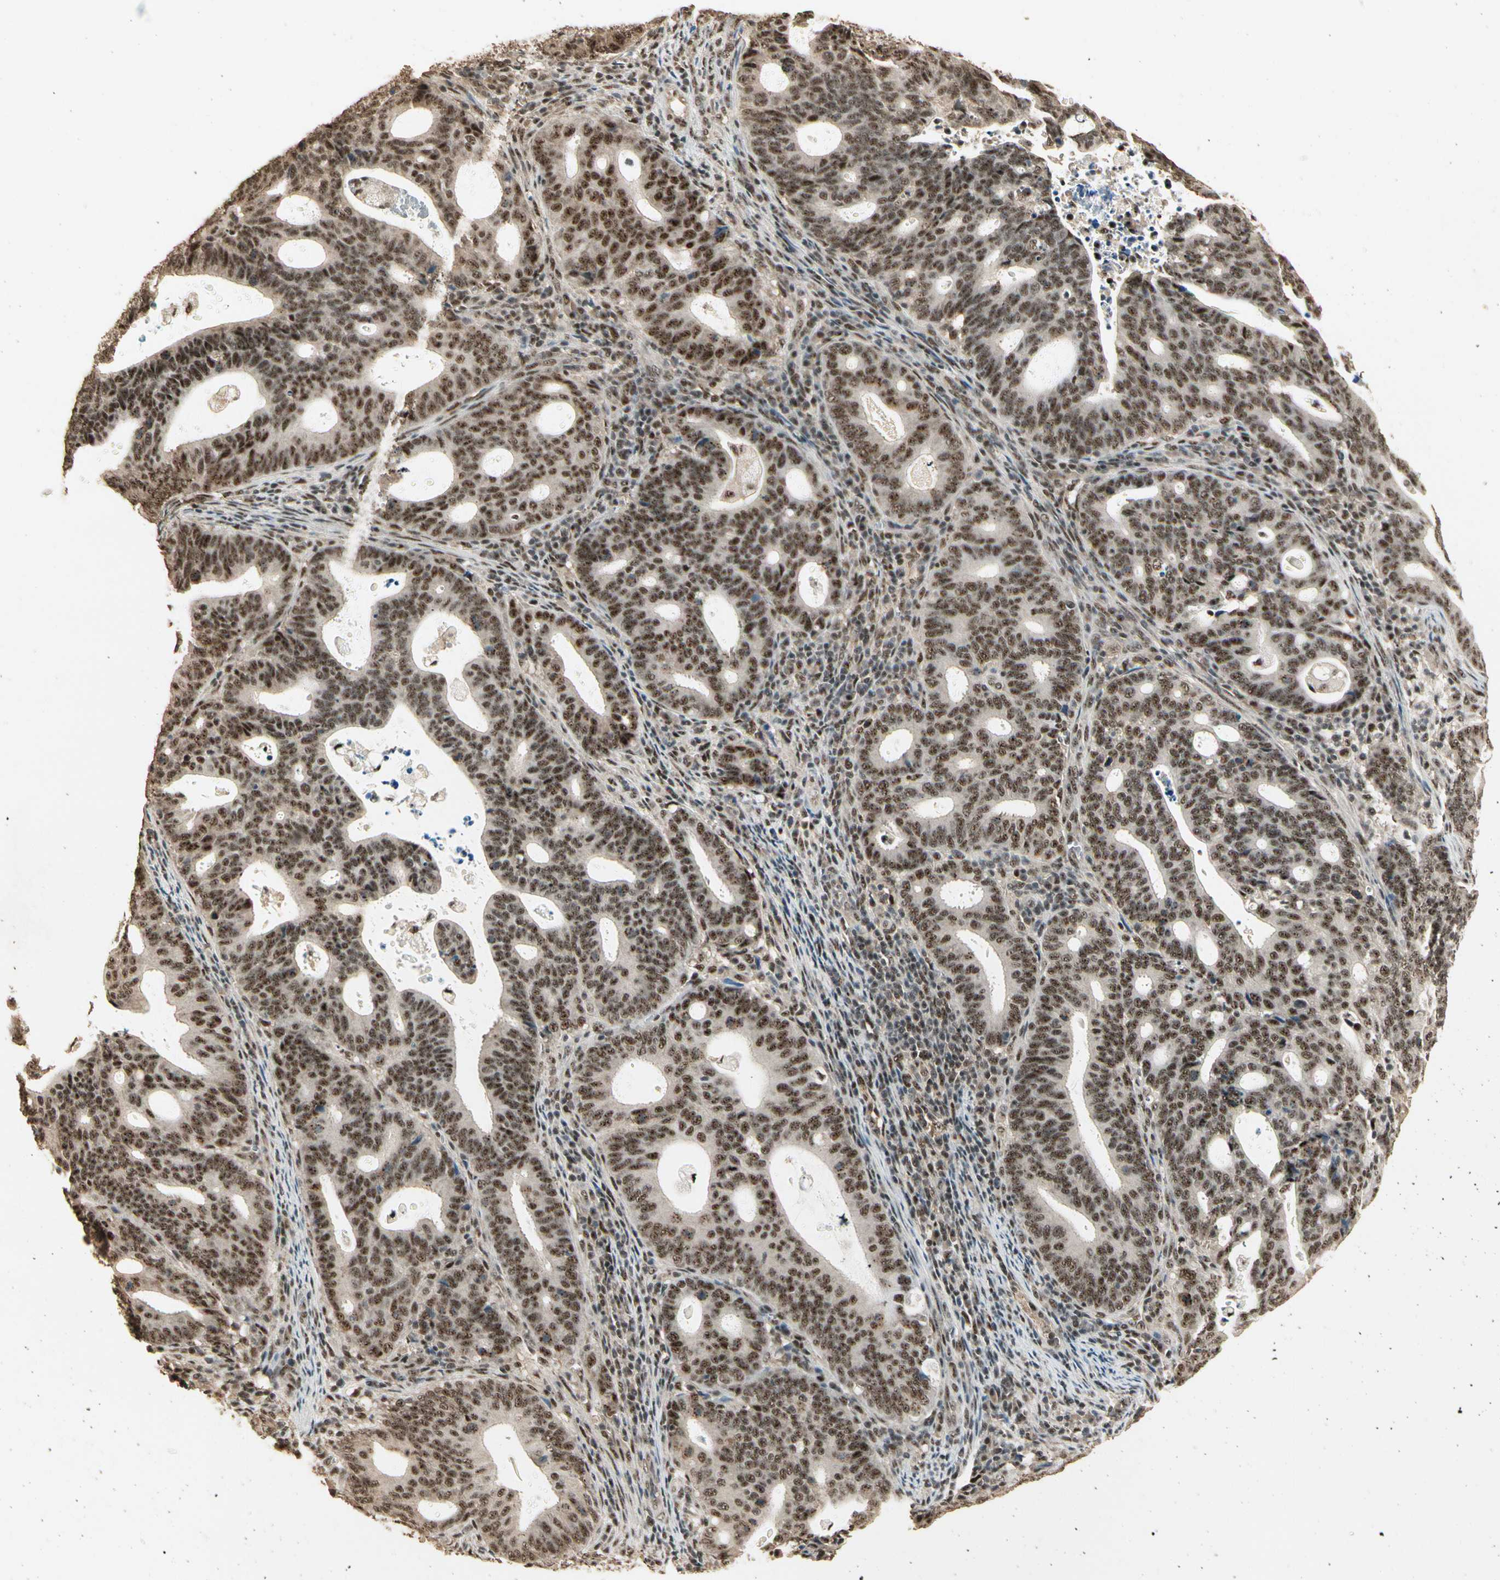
{"staining": {"intensity": "moderate", "quantity": ">75%", "location": "nuclear"}, "tissue": "endometrial cancer", "cell_type": "Tumor cells", "image_type": "cancer", "snomed": [{"axis": "morphology", "description": "Adenocarcinoma, NOS"}, {"axis": "topography", "description": "Uterus"}], "caption": "Moderate nuclear protein expression is identified in about >75% of tumor cells in endometrial cancer.", "gene": "RBM25", "patient": {"sex": "female", "age": 83}}